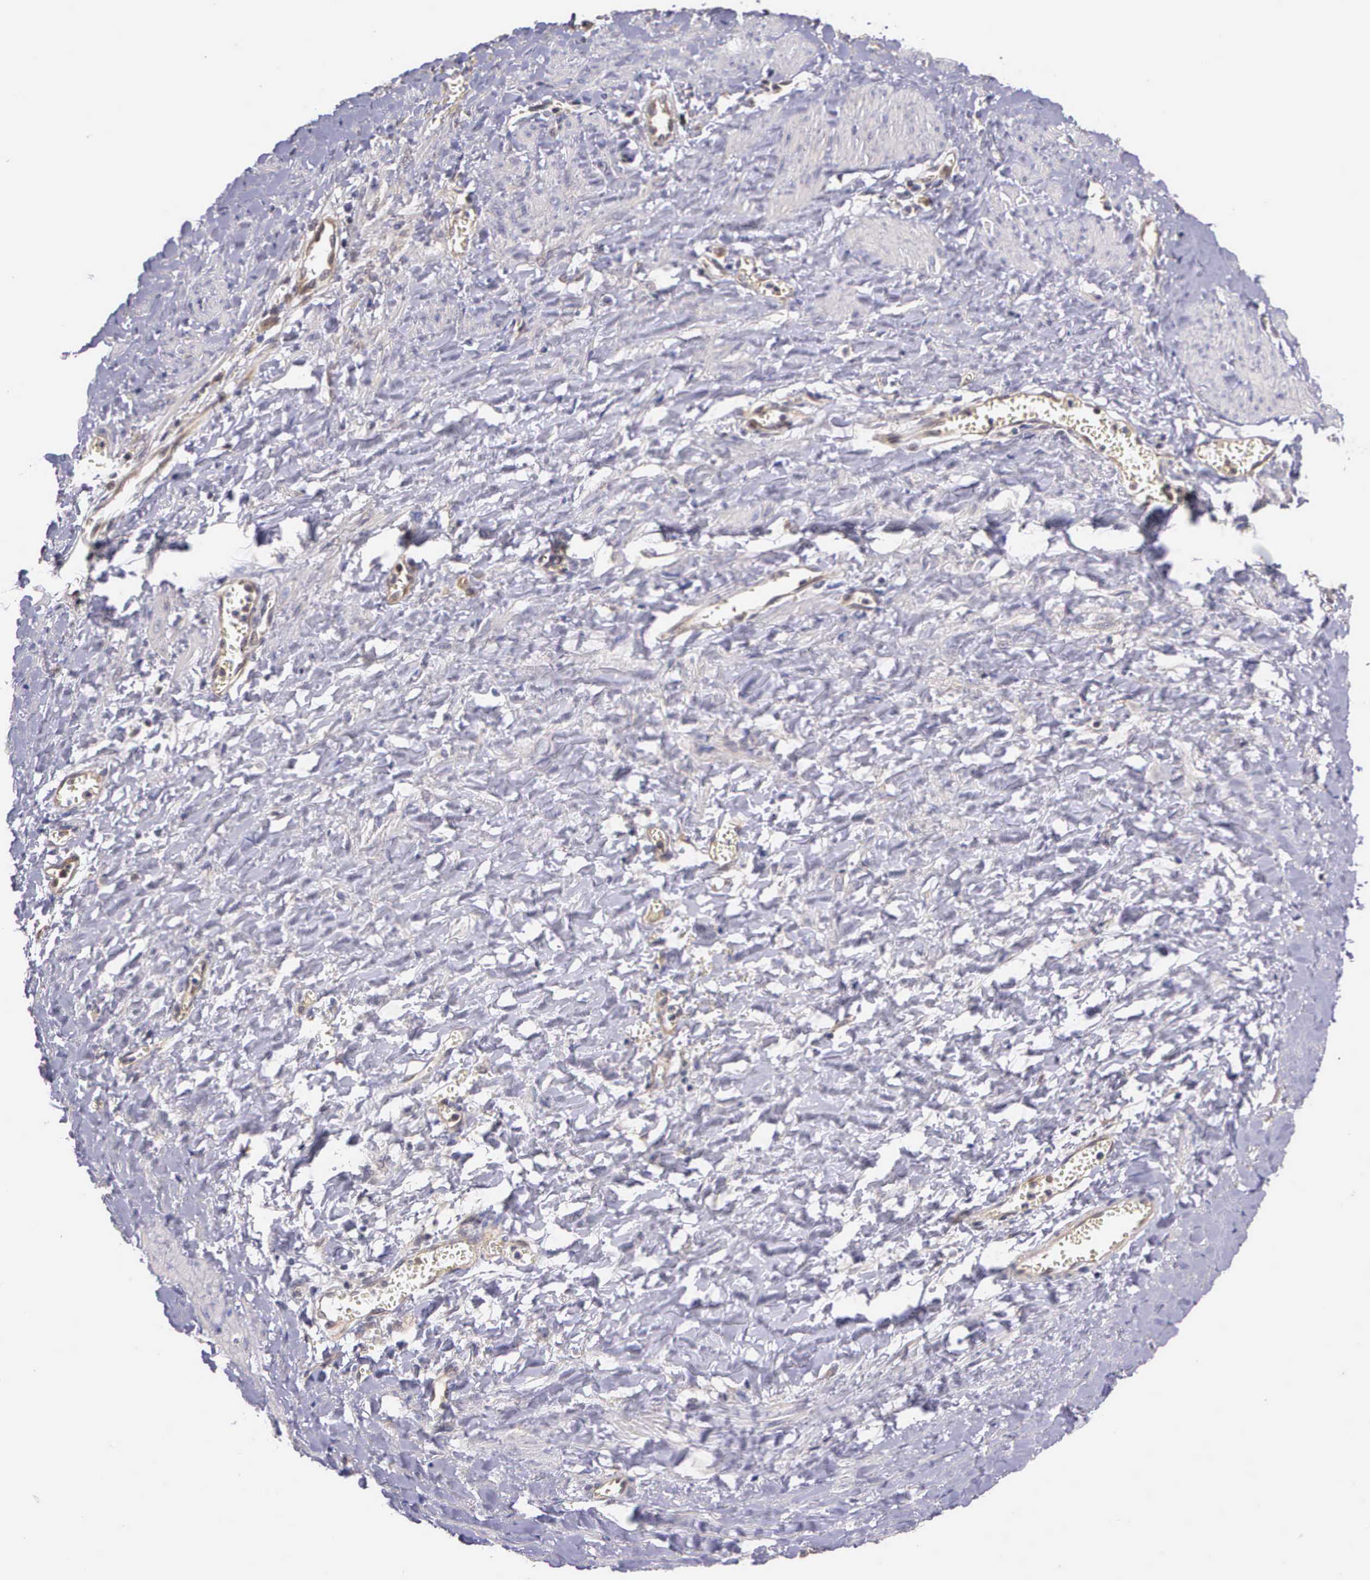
{"staining": {"intensity": "negative", "quantity": "none", "location": "none"}, "tissue": "smooth muscle", "cell_type": "Smooth muscle cells", "image_type": "normal", "snomed": [{"axis": "morphology", "description": "Normal tissue, NOS"}, {"axis": "topography", "description": "Uterus"}], "caption": "Smooth muscle was stained to show a protein in brown. There is no significant positivity in smooth muscle cells. (DAB (3,3'-diaminobenzidine) immunohistochemistry (IHC), high magnification).", "gene": "IGBP1P2", "patient": {"sex": "female", "age": 56}}